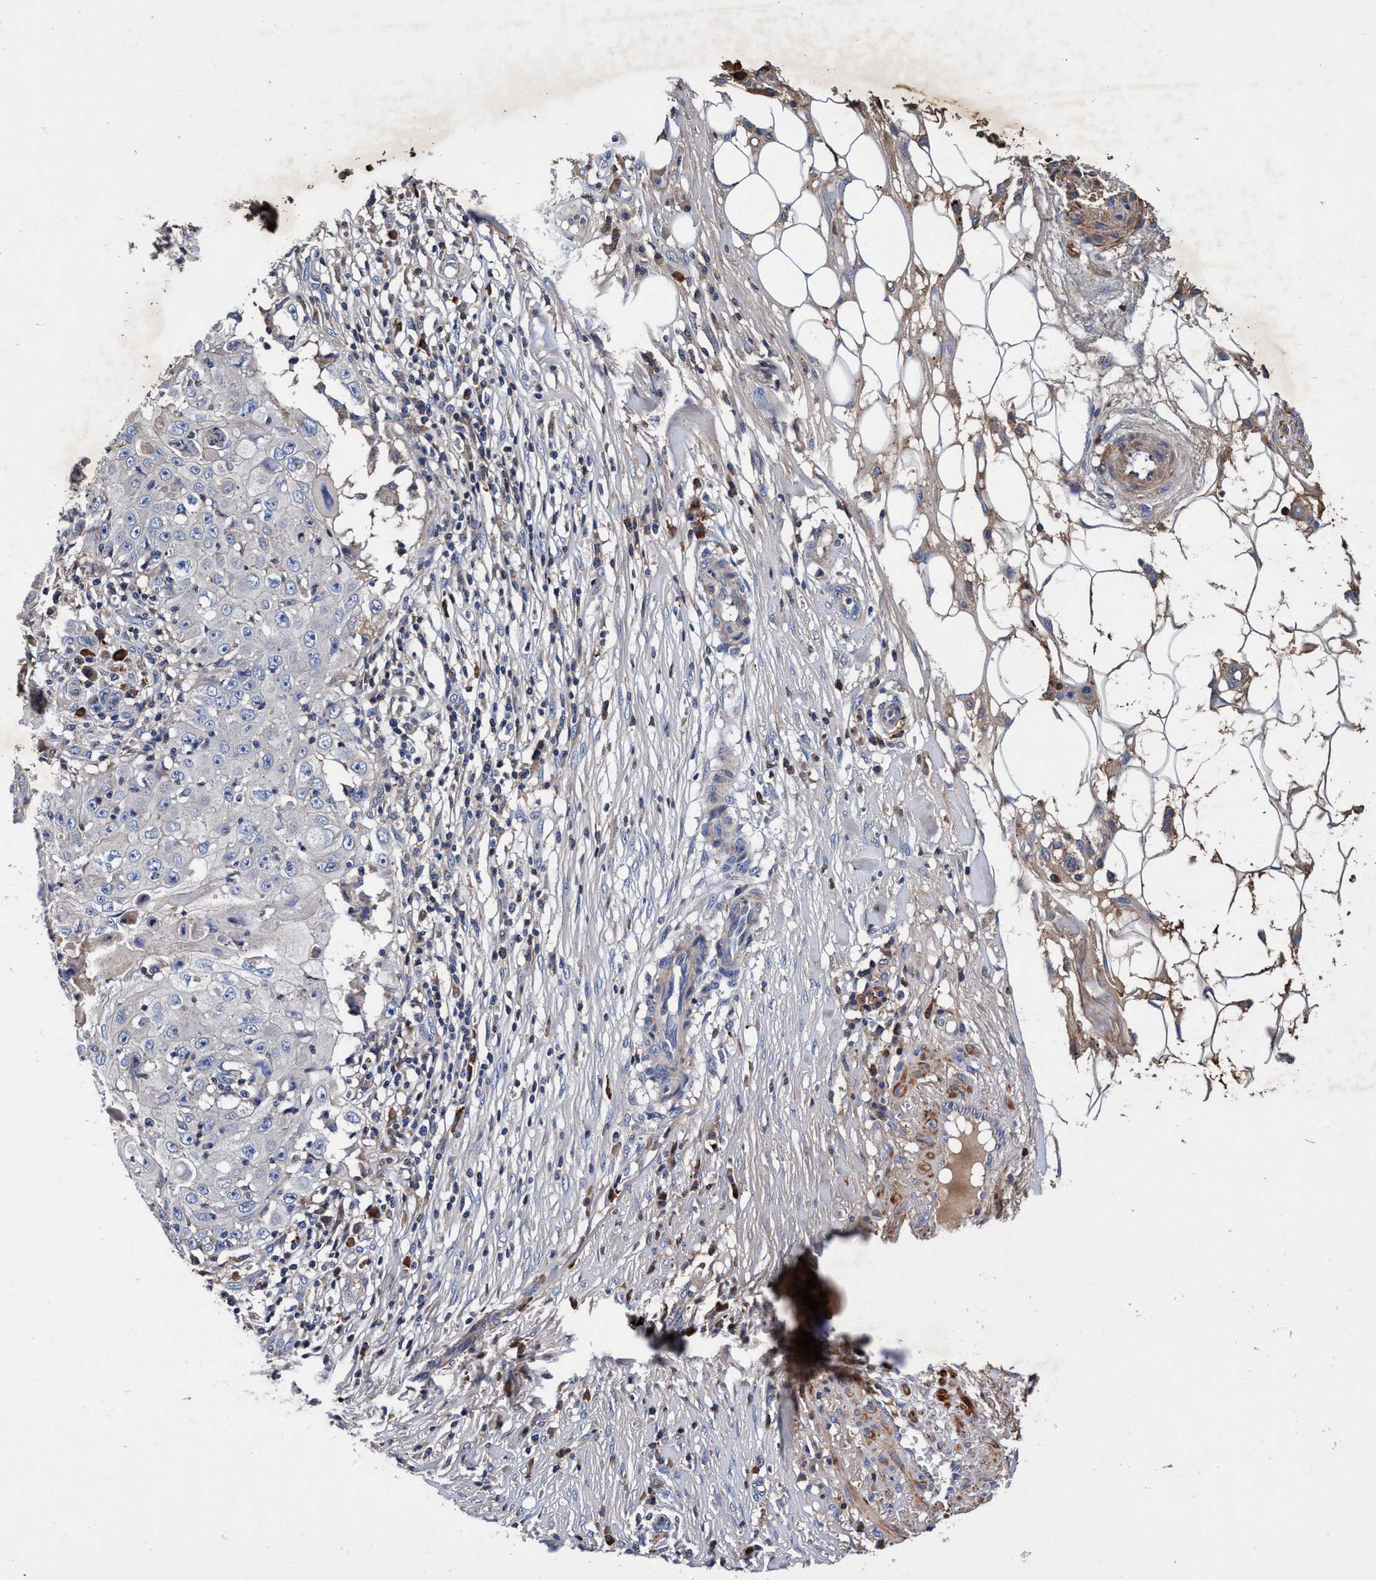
{"staining": {"intensity": "negative", "quantity": "none", "location": "none"}, "tissue": "skin cancer", "cell_type": "Tumor cells", "image_type": "cancer", "snomed": [{"axis": "morphology", "description": "Squamous cell carcinoma, NOS"}, {"axis": "topography", "description": "Skin"}], "caption": "Tumor cells are negative for brown protein staining in skin cancer. (DAB immunohistochemistry (IHC), high magnification).", "gene": "RNF208", "patient": {"sex": "male", "age": 86}}